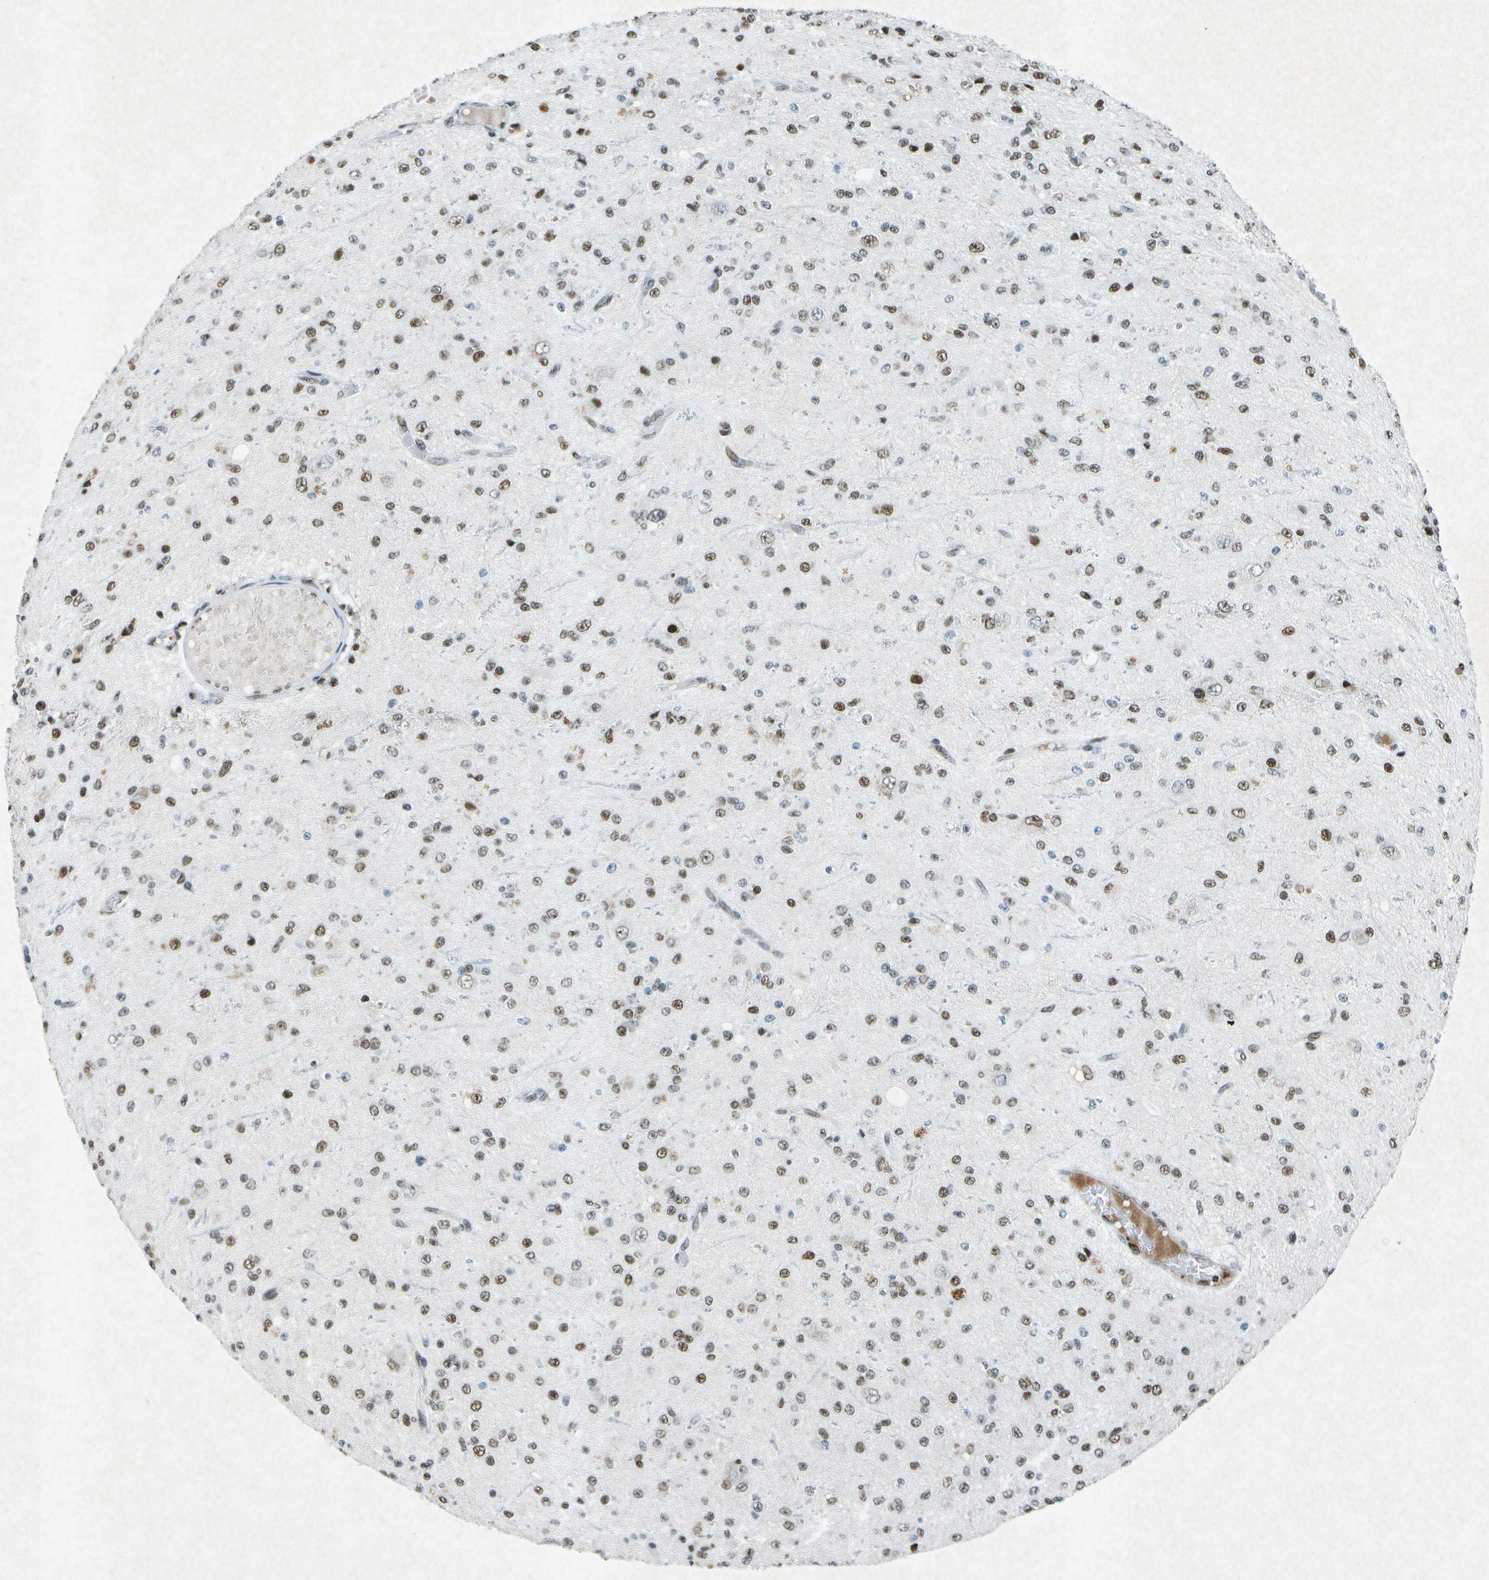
{"staining": {"intensity": "strong", "quantity": "25%-75%", "location": "nuclear"}, "tissue": "glioma", "cell_type": "Tumor cells", "image_type": "cancer", "snomed": [{"axis": "morphology", "description": "Glioma, malignant, High grade"}, {"axis": "topography", "description": "pancreas cauda"}], "caption": "Malignant high-grade glioma stained for a protein reveals strong nuclear positivity in tumor cells. Using DAB (3,3'-diaminobenzidine) (brown) and hematoxylin (blue) stains, captured at high magnification using brightfield microscopy.", "gene": "MTA2", "patient": {"sex": "male", "age": 60}}